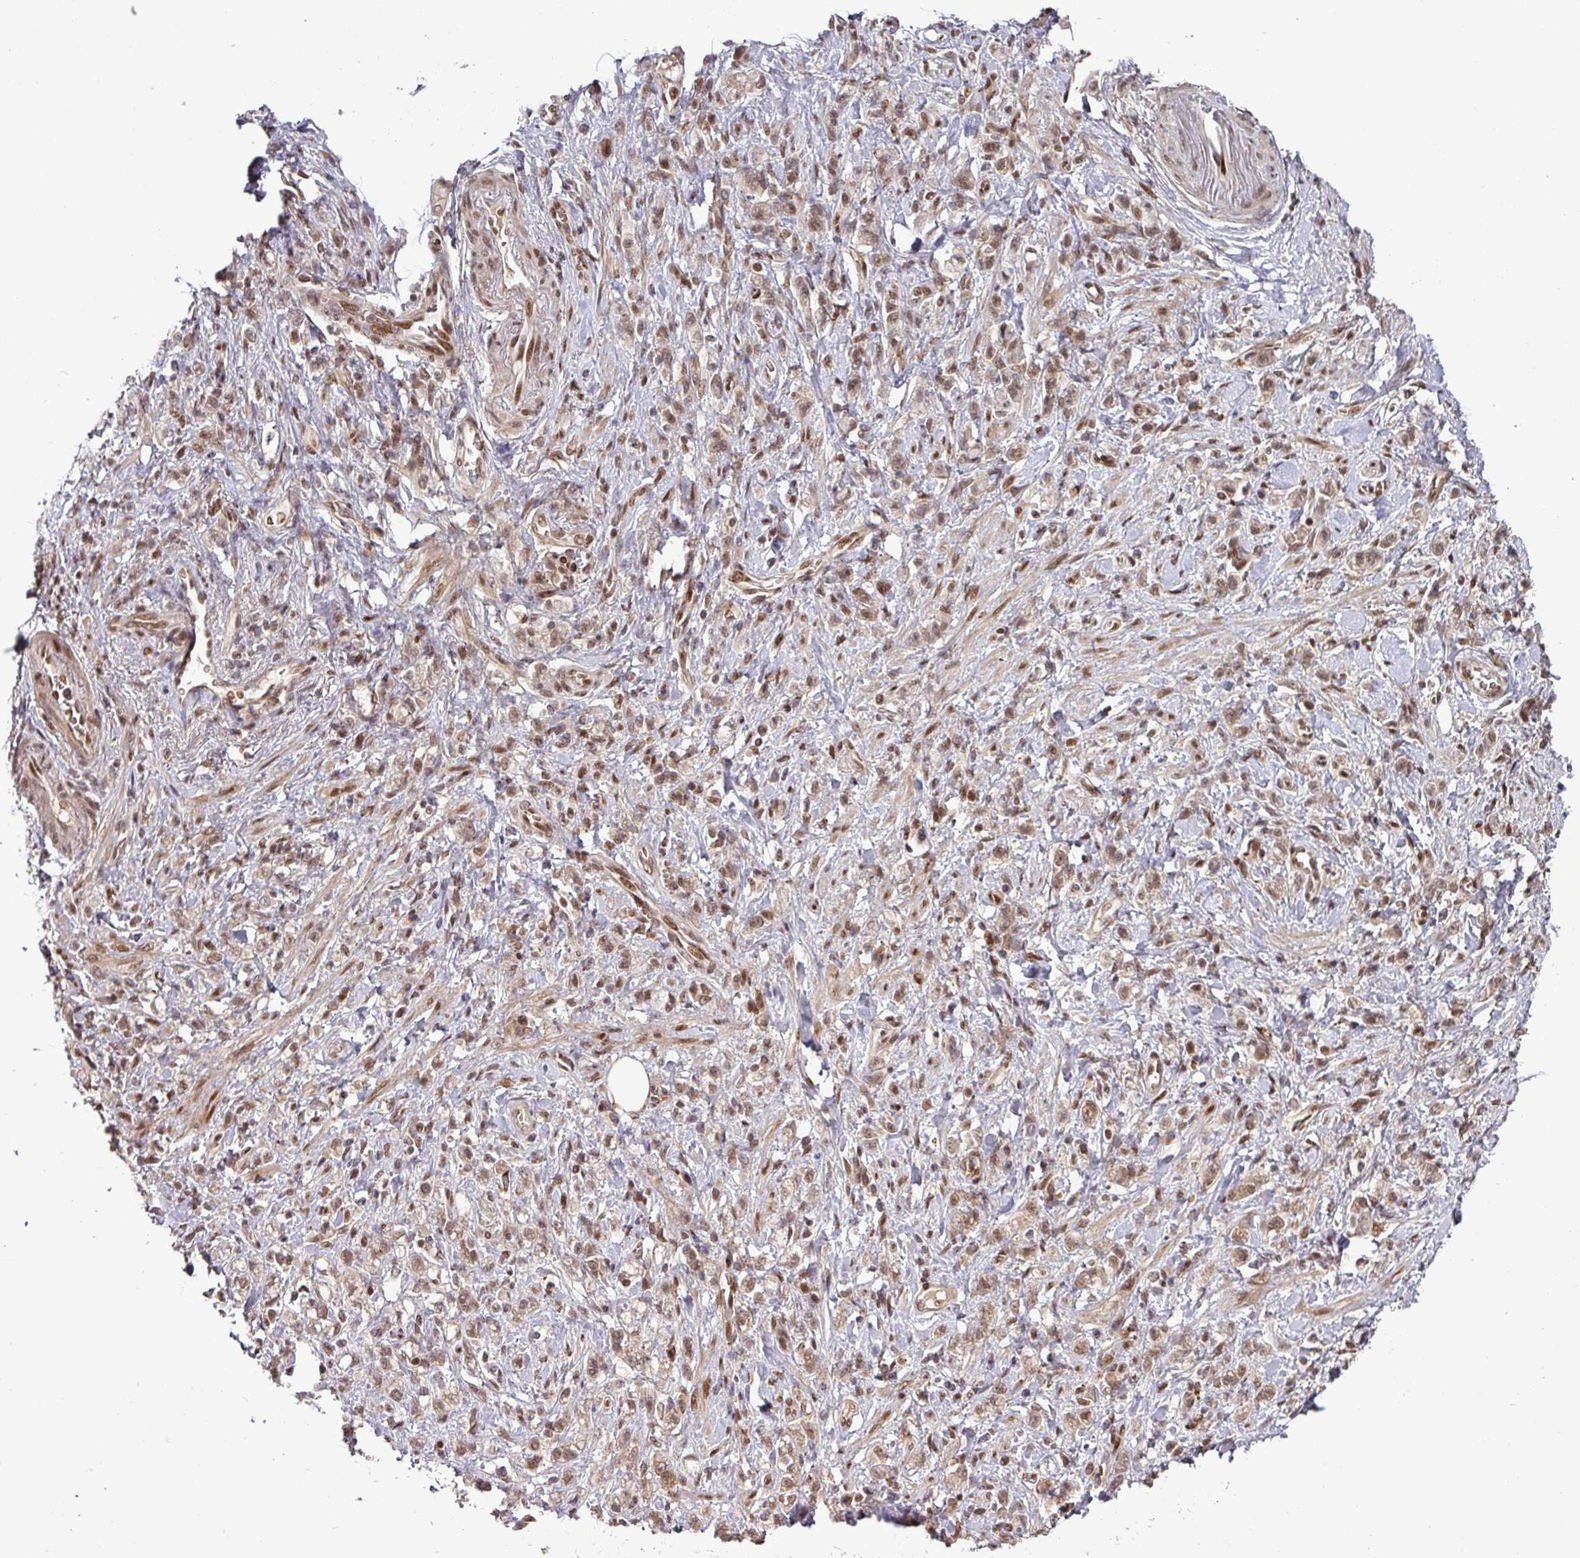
{"staining": {"intensity": "moderate", "quantity": ">75%", "location": "nuclear"}, "tissue": "stomach cancer", "cell_type": "Tumor cells", "image_type": "cancer", "snomed": [{"axis": "morphology", "description": "Adenocarcinoma, NOS"}, {"axis": "topography", "description": "Stomach"}], "caption": "Stomach adenocarcinoma stained with a protein marker reveals moderate staining in tumor cells.", "gene": "CIC", "patient": {"sex": "male", "age": 77}}